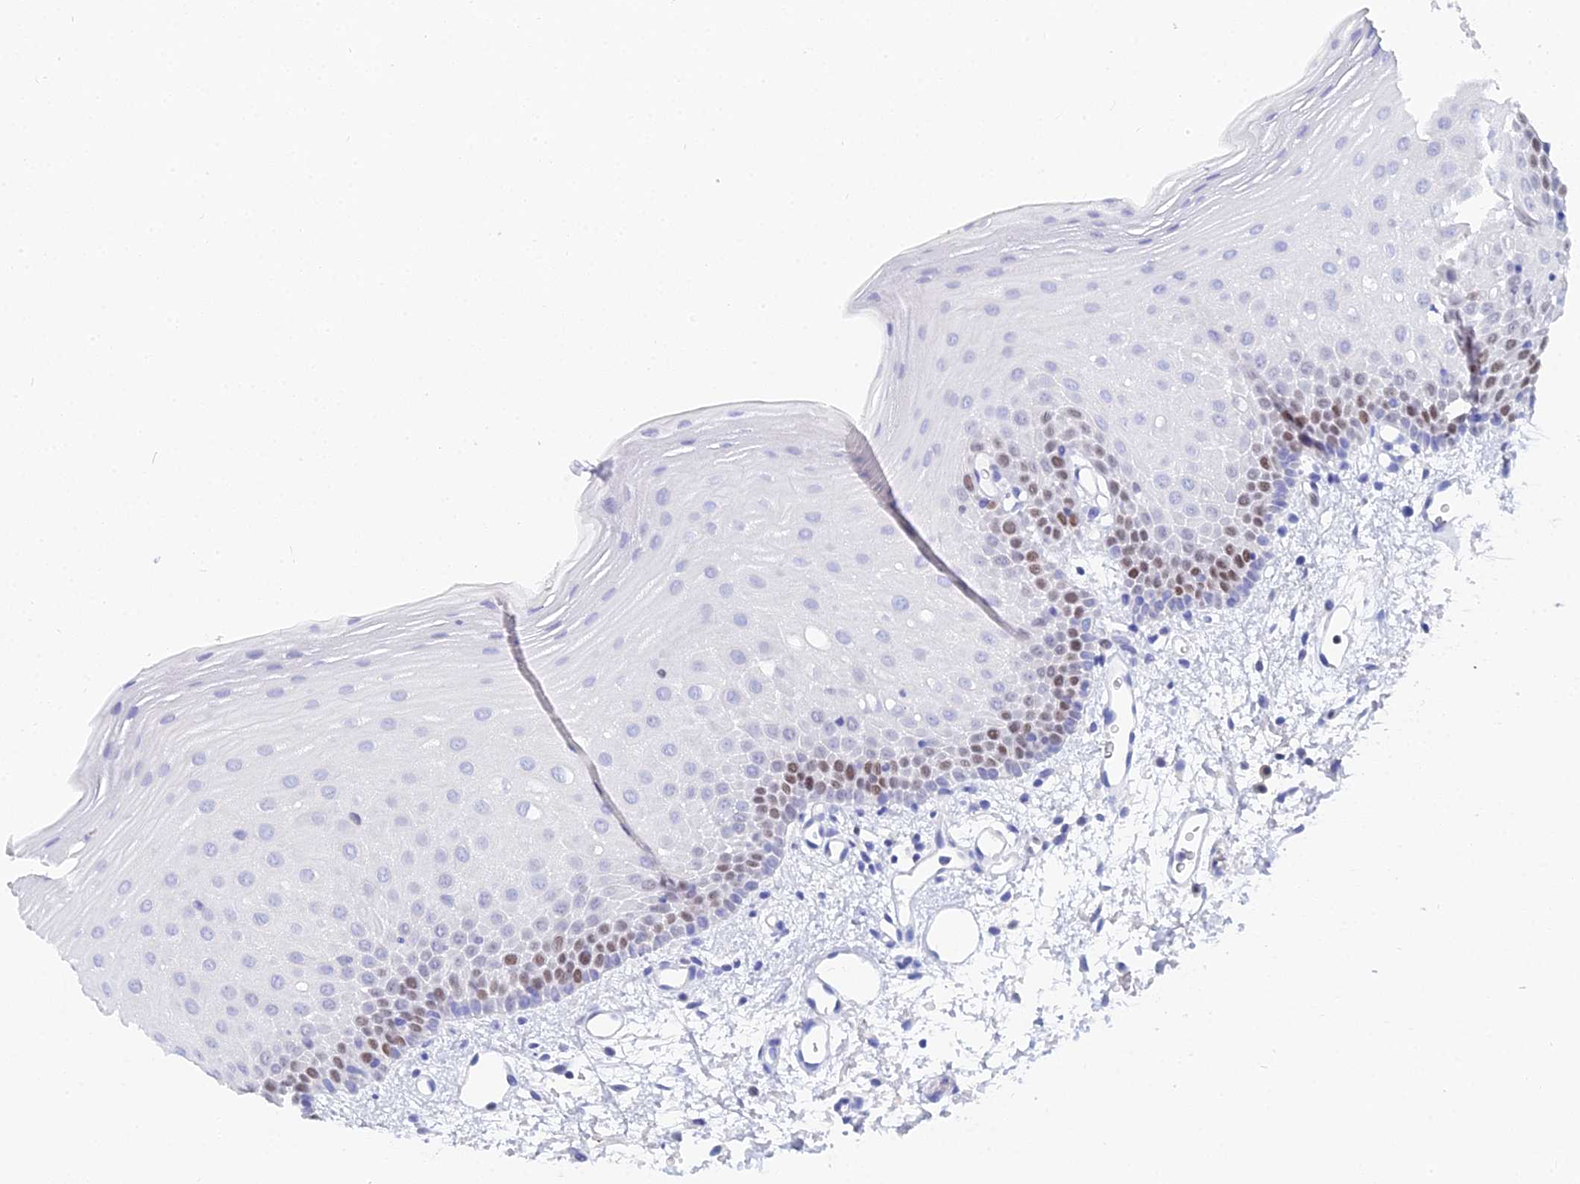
{"staining": {"intensity": "moderate", "quantity": "<25%", "location": "nuclear"}, "tissue": "oral mucosa", "cell_type": "Squamous epithelial cells", "image_type": "normal", "snomed": [{"axis": "morphology", "description": "Normal tissue, NOS"}, {"axis": "topography", "description": "Oral tissue"}], "caption": "IHC image of benign oral mucosa: oral mucosa stained using immunohistochemistry (IHC) shows low levels of moderate protein expression localized specifically in the nuclear of squamous epithelial cells, appearing as a nuclear brown color.", "gene": "MCM2", "patient": {"sex": "female", "age": 70}}